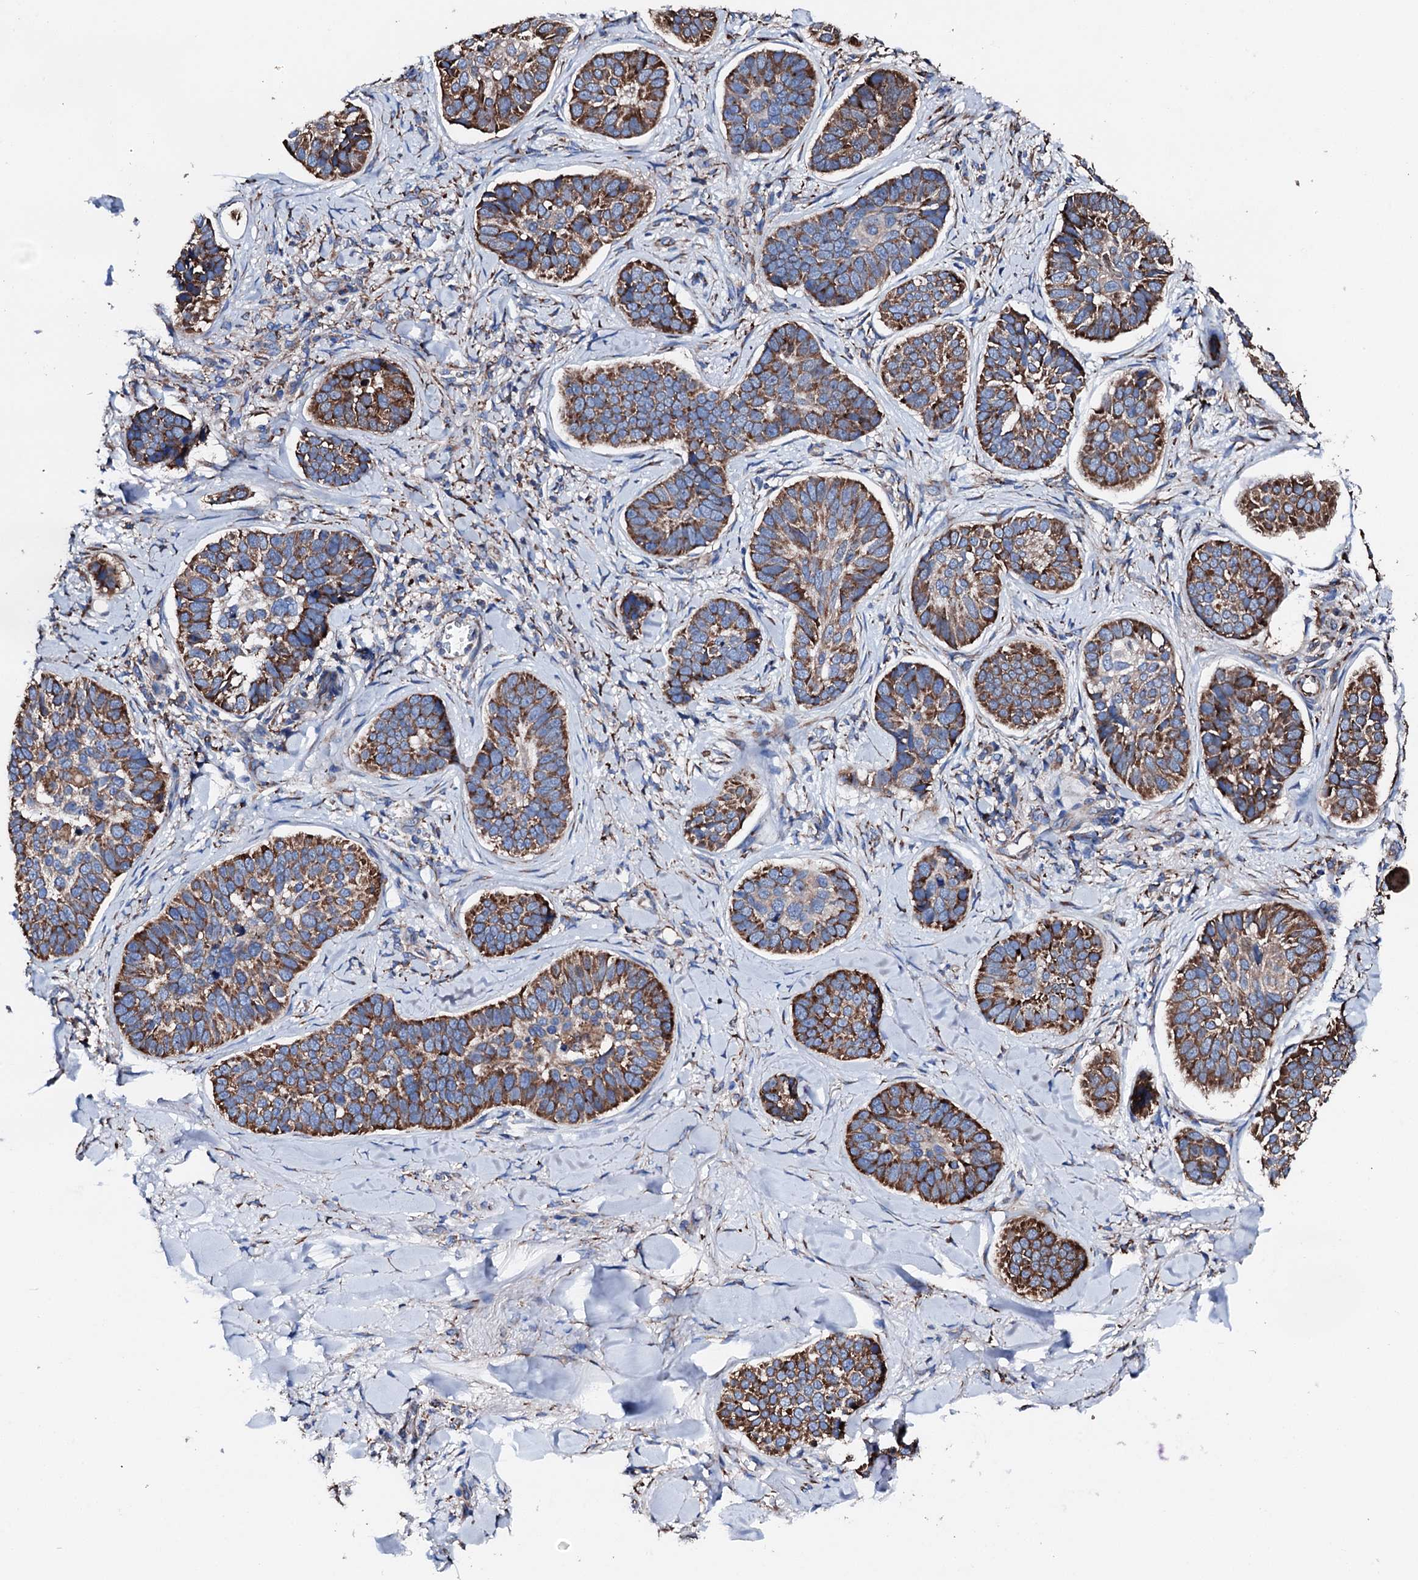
{"staining": {"intensity": "strong", "quantity": ">75%", "location": "cytoplasmic/membranous"}, "tissue": "skin cancer", "cell_type": "Tumor cells", "image_type": "cancer", "snomed": [{"axis": "morphology", "description": "Basal cell carcinoma"}, {"axis": "topography", "description": "Skin"}], "caption": "A micrograph of basal cell carcinoma (skin) stained for a protein displays strong cytoplasmic/membranous brown staining in tumor cells.", "gene": "AMDHD1", "patient": {"sex": "male", "age": 62}}